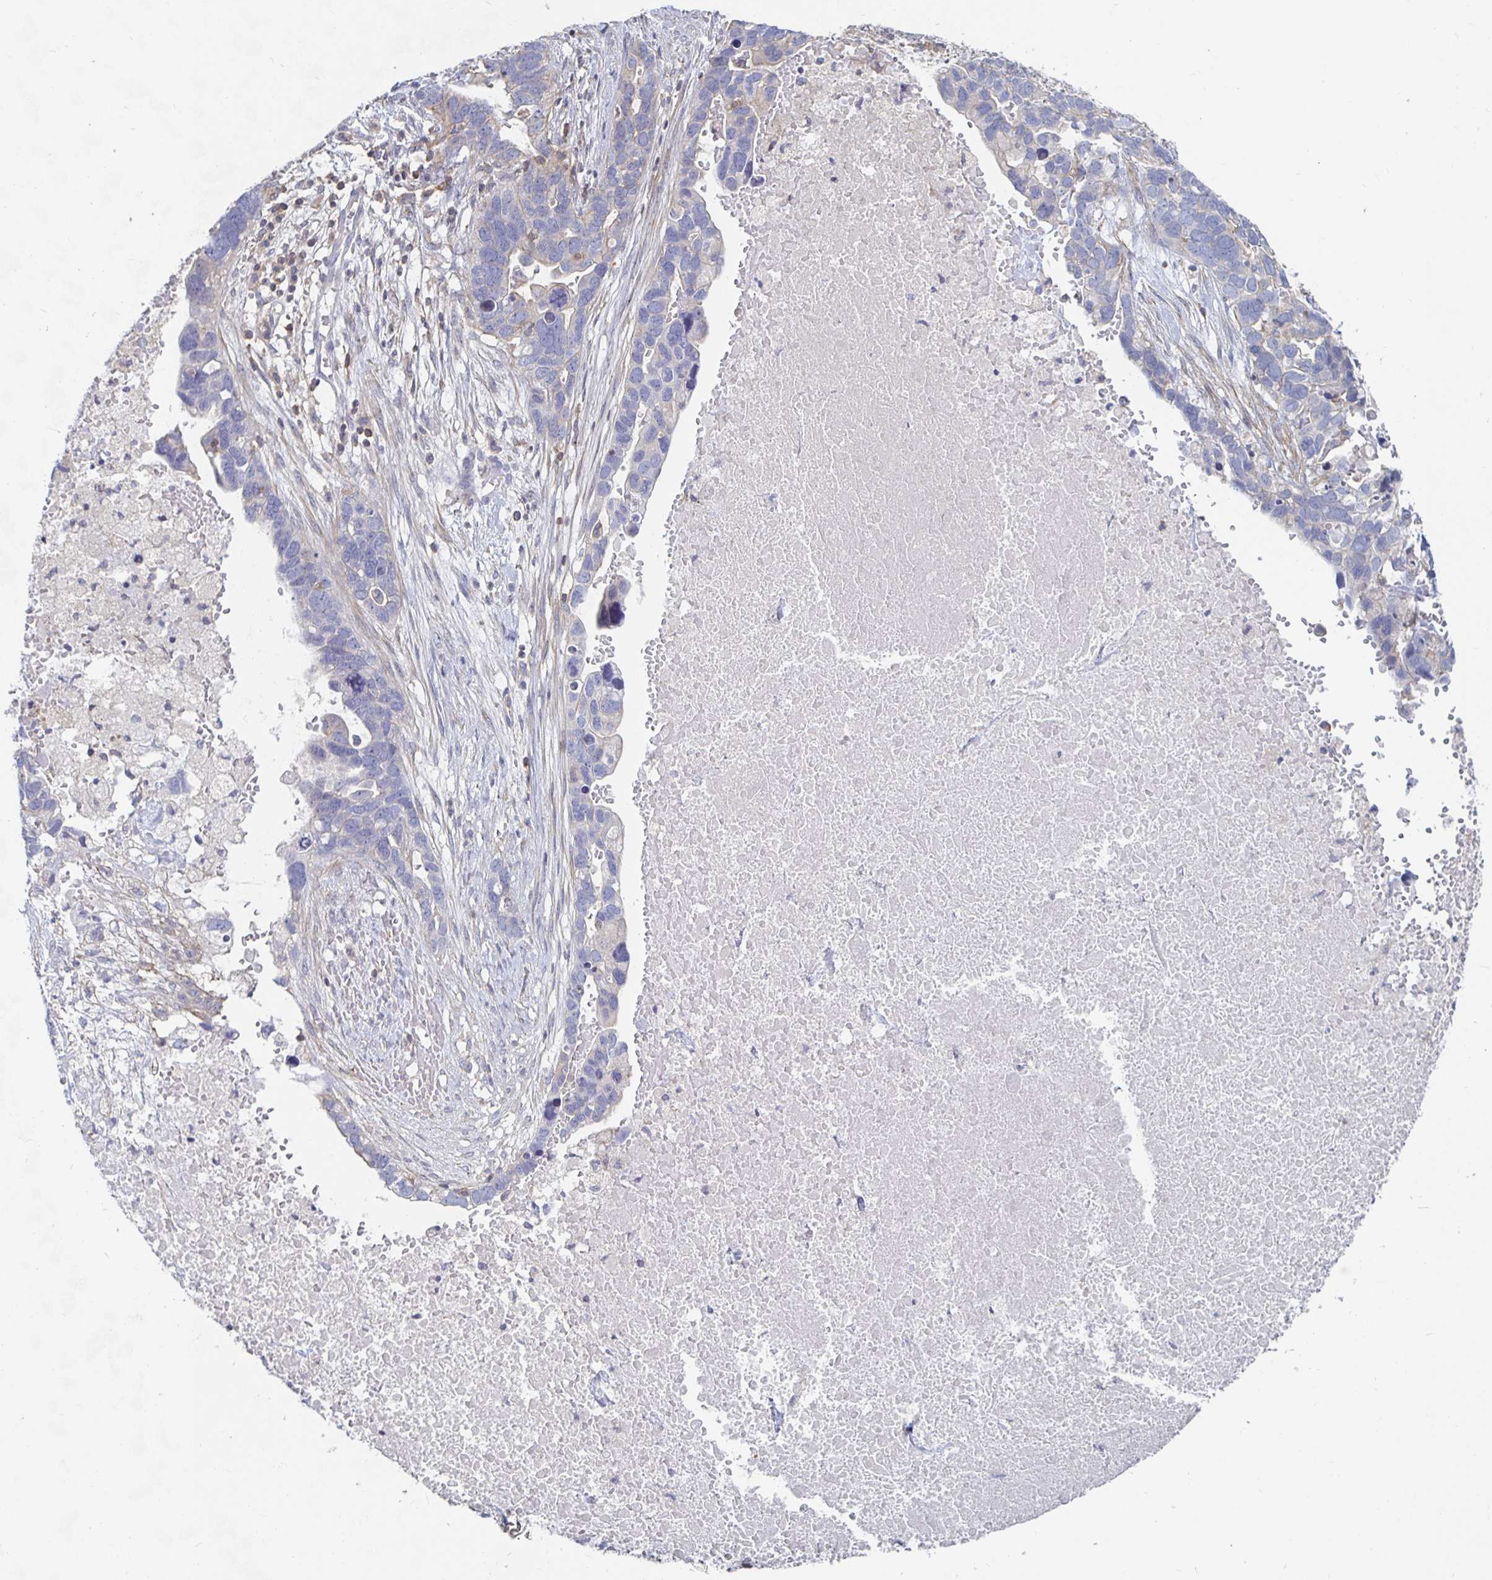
{"staining": {"intensity": "weak", "quantity": "<25%", "location": "cytoplasmic/membranous"}, "tissue": "ovarian cancer", "cell_type": "Tumor cells", "image_type": "cancer", "snomed": [{"axis": "morphology", "description": "Cystadenocarcinoma, serous, NOS"}, {"axis": "topography", "description": "Ovary"}], "caption": "High power microscopy histopathology image of an immunohistochemistry image of serous cystadenocarcinoma (ovarian), revealing no significant staining in tumor cells.", "gene": "PIK3CD", "patient": {"sex": "female", "age": 54}}